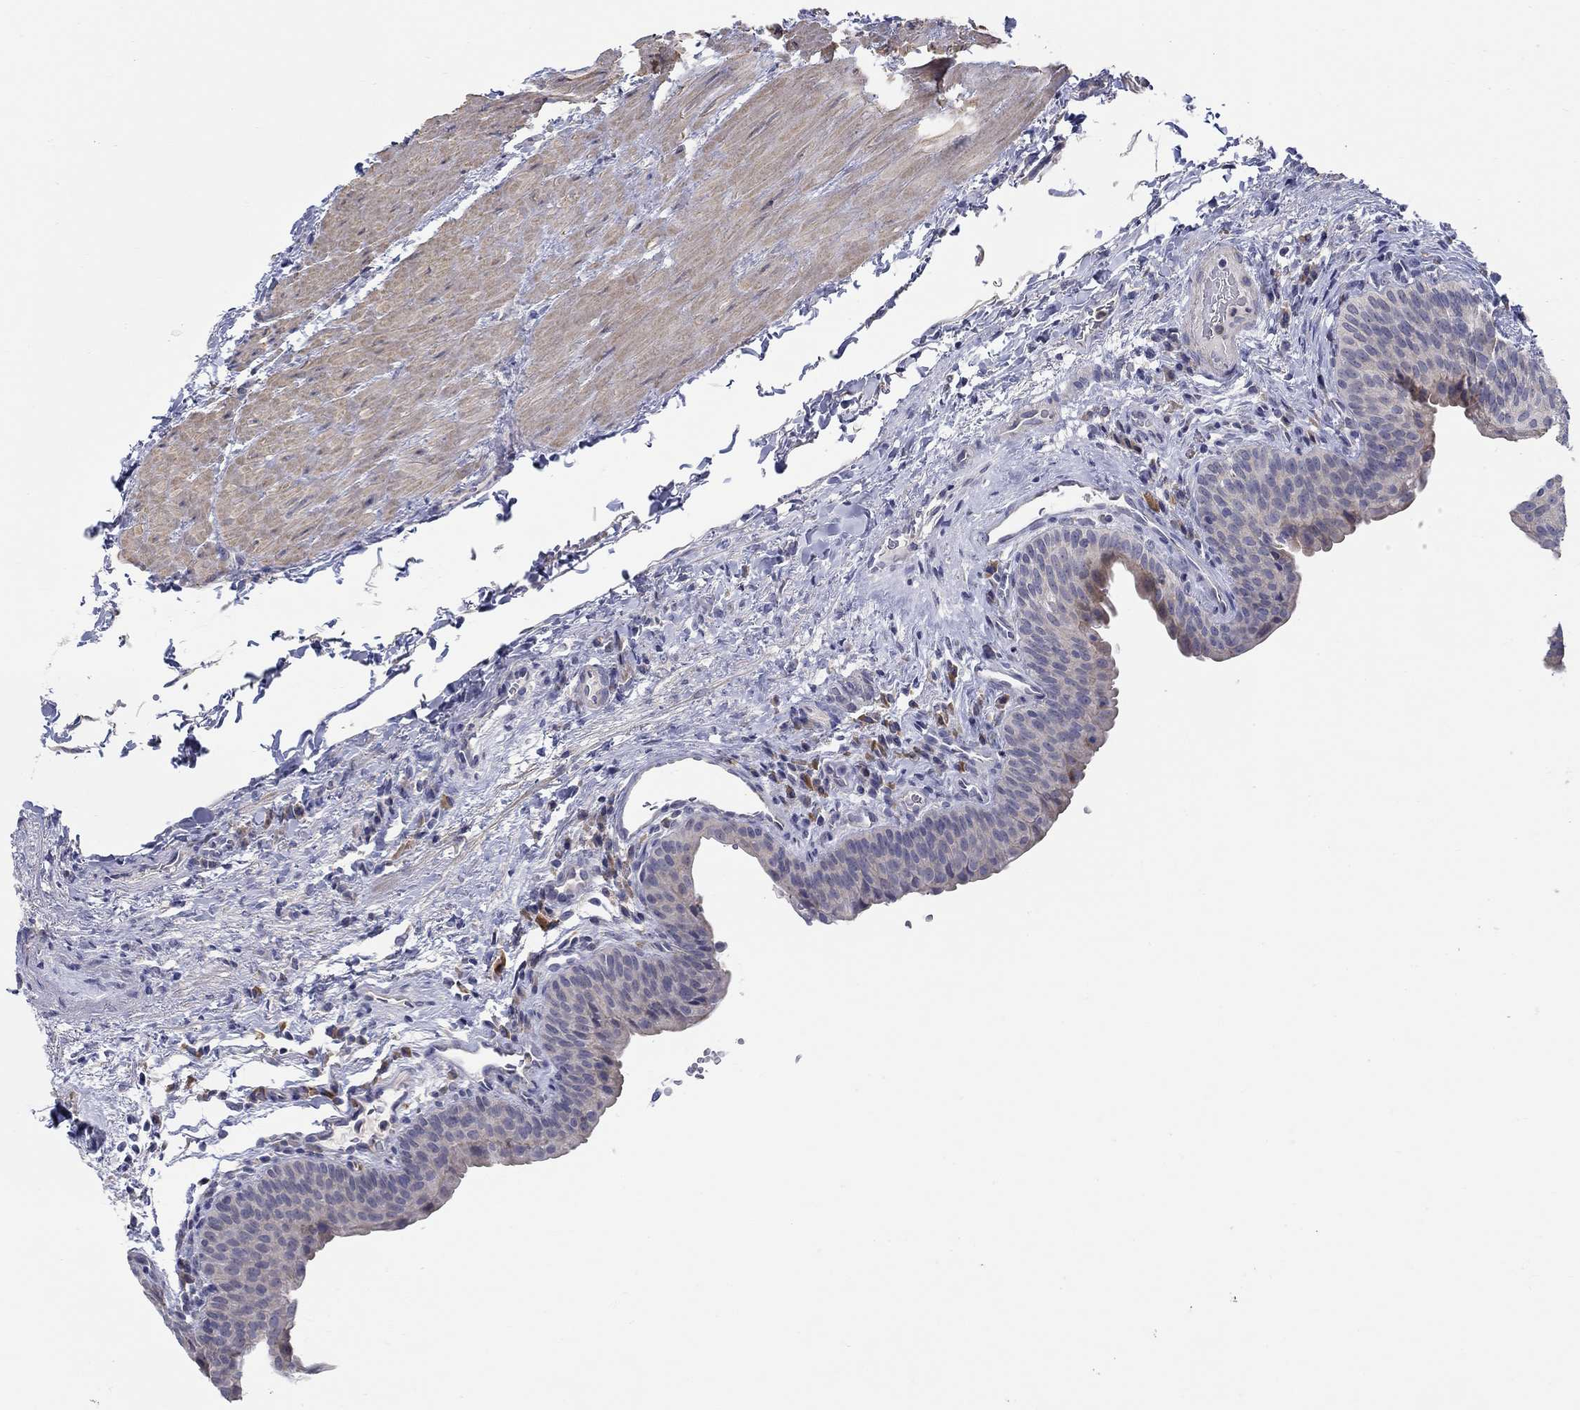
{"staining": {"intensity": "negative", "quantity": "none", "location": "none"}, "tissue": "urinary bladder", "cell_type": "Urothelial cells", "image_type": "normal", "snomed": [{"axis": "morphology", "description": "Normal tissue, NOS"}, {"axis": "topography", "description": "Urinary bladder"}], "caption": "This is an immunohistochemistry (IHC) histopathology image of benign human urinary bladder. There is no positivity in urothelial cells.", "gene": "ABCA4", "patient": {"sex": "male", "age": 66}}